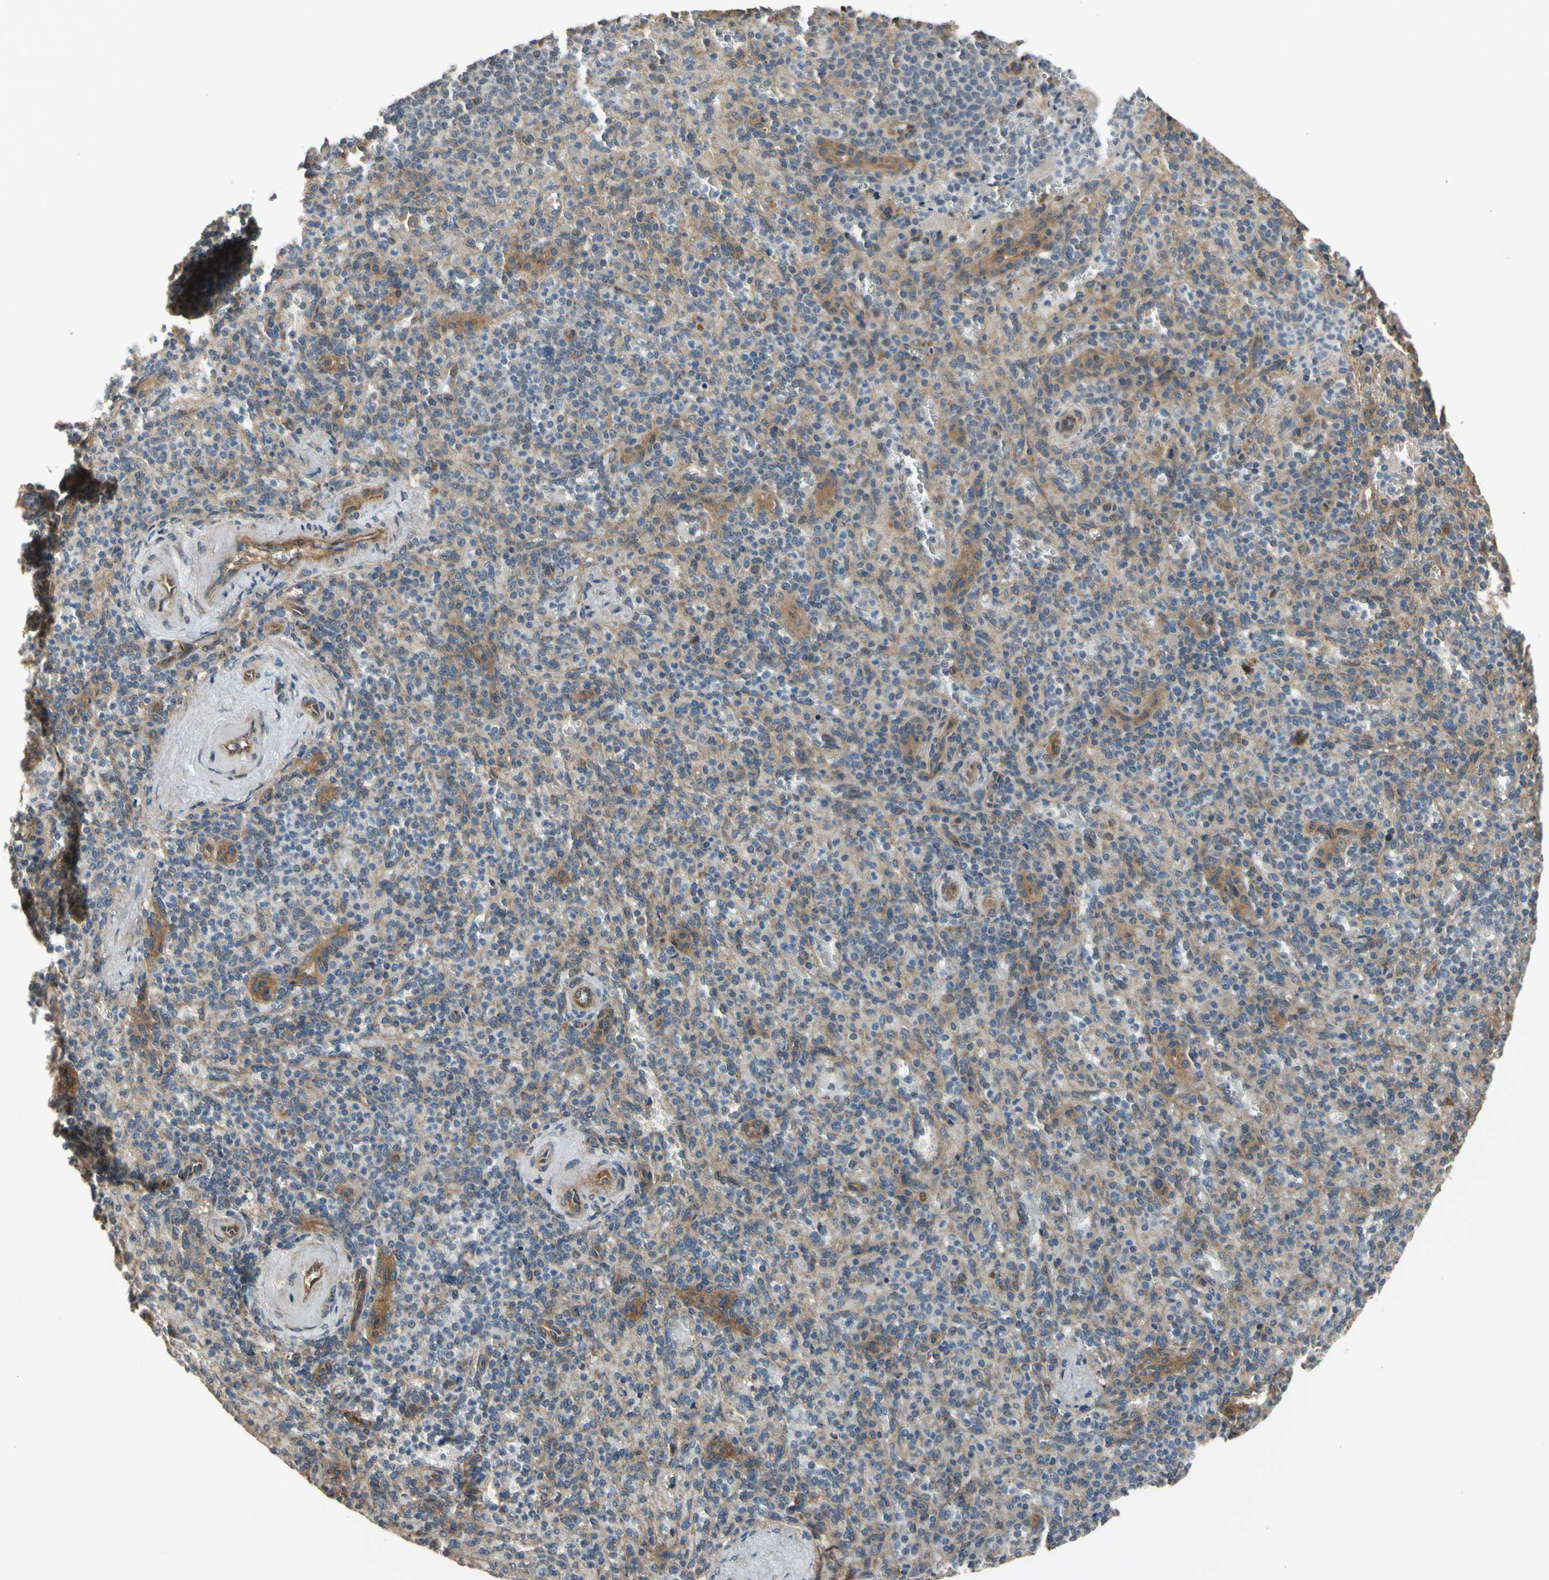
{"staining": {"intensity": "moderate", "quantity": "25%-75%", "location": "cytoplasmic/membranous"}, "tissue": "spleen", "cell_type": "Cells in red pulp", "image_type": "normal", "snomed": [{"axis": "morphology", "description": "Normal tissue, NOS"}, {"axis": "topography", "description": "Spleen"}], "caption": "DAB (3,3'-diaminobenzidine) immunohistochemical staining of normal human spleen displays moderate cytoplasmic/membranous protein positivity in about 25%-75% of cells in red pulp. (brown staining indicates protein expression, while blue staining denotes nuclei).", "gene": "EFNB2", "patient": {"sex": "female", "age": 74}}